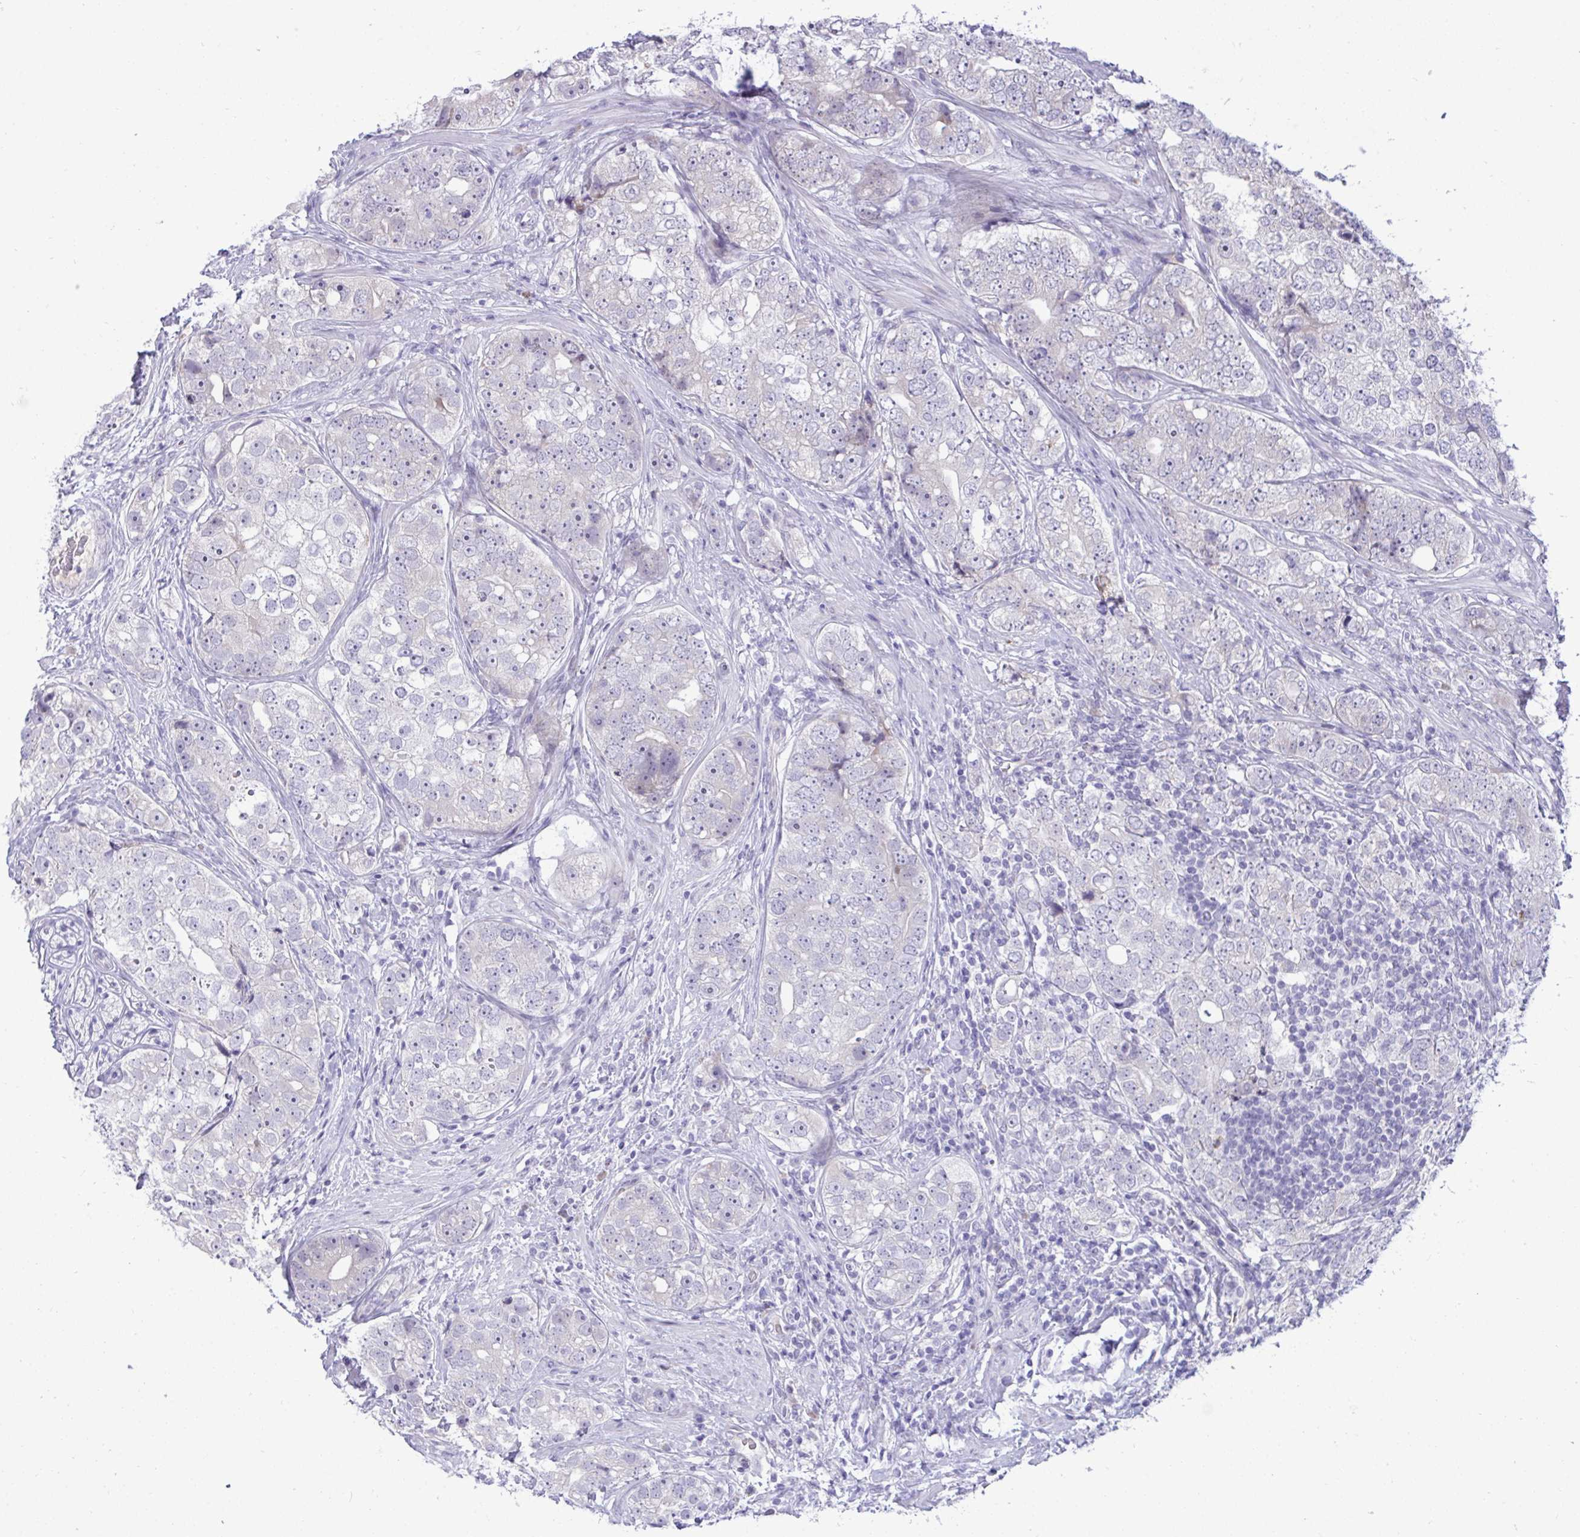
{"staining": {"intensity": "negative", "quantity": "none", "location": "none"}, "tissue": "prostate cancer", "cell_type": "Tumor cells", "image_type": "cancer", "snomed": [{"axis": "morphology", "description": "Adenocarcinoma, High grade"}, {"axis": "topography", "description": "Prostate"}], "caption": "Immunohistochemistry of prostate cancer shows no expression in tumor cells. (Immunohistochemistry, brightfield microscopy, high magnification).", "gene": "EPOP", "patient": {"sex": "male", "age": 60}}